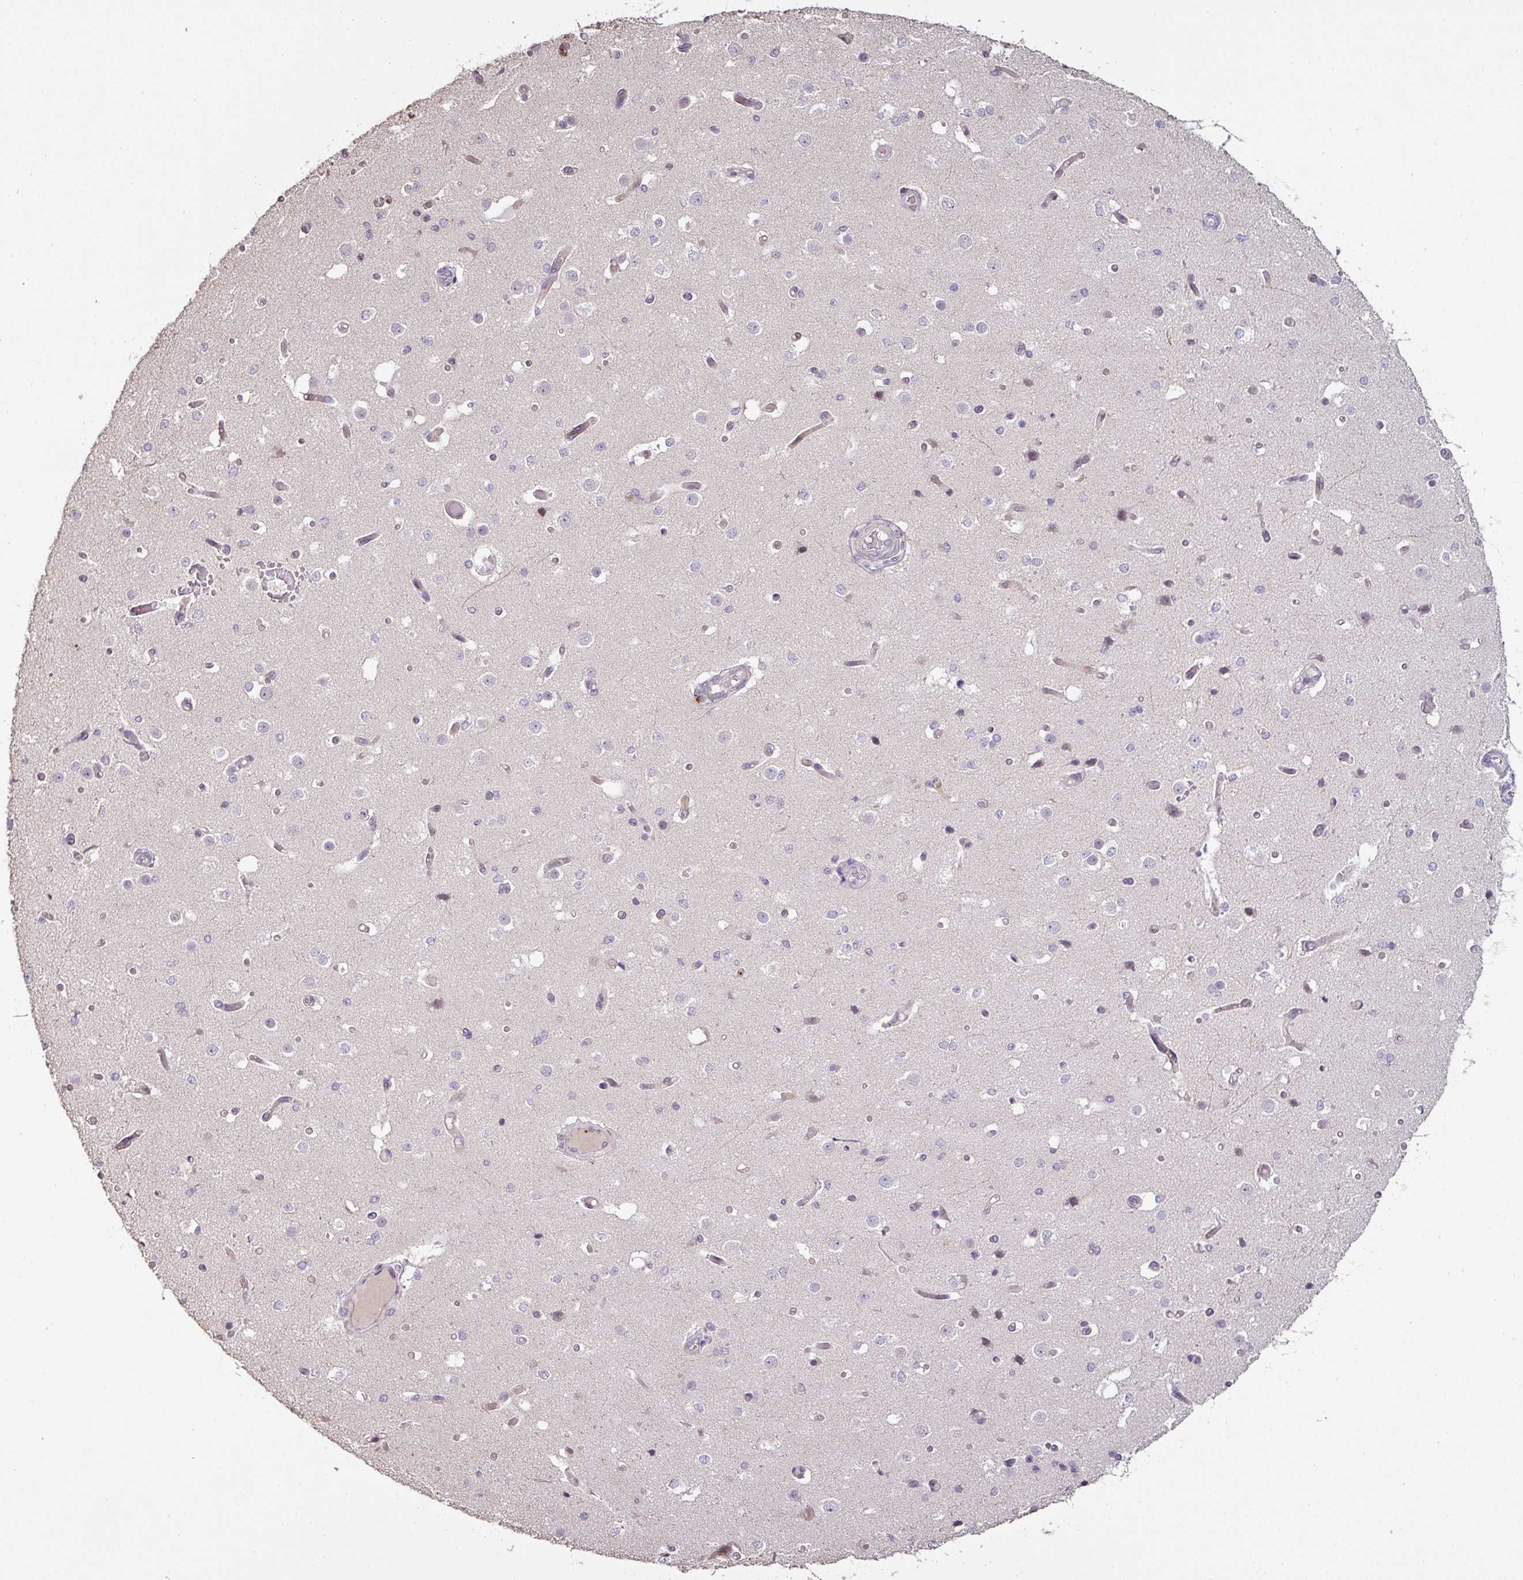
{"staining": {"intensity": "weak", "quantity": "25%-75%", "location": "cytoplasmic/membranous"}, "tissue": "cerebral cortex", "cell_type": "Endothelial cells", "image_type": "normal", "snomed": [{"axis": "morphology", "description": "Normal tissue, NOS"}, {"axis": "morphology", "description": "Inflammation, NOS"}, {"axis": "topography", "description": "Cerebral cortex"}], "caption": "High-magnification brightfield microscopy of normal cerebral cortex stained with DAB (brown) and counterstained with hematoxylin (blue). endothelial cells exhibit weak cytoplasmic/membranous positivity is identified in approximately25%-75% of cells. (DAB (3,3'-diaminobenzidine) IHC with brightfield microscopy, high magnification).", "gene": "CXCR5", "patient": {"sex": "male", "age": 6}}